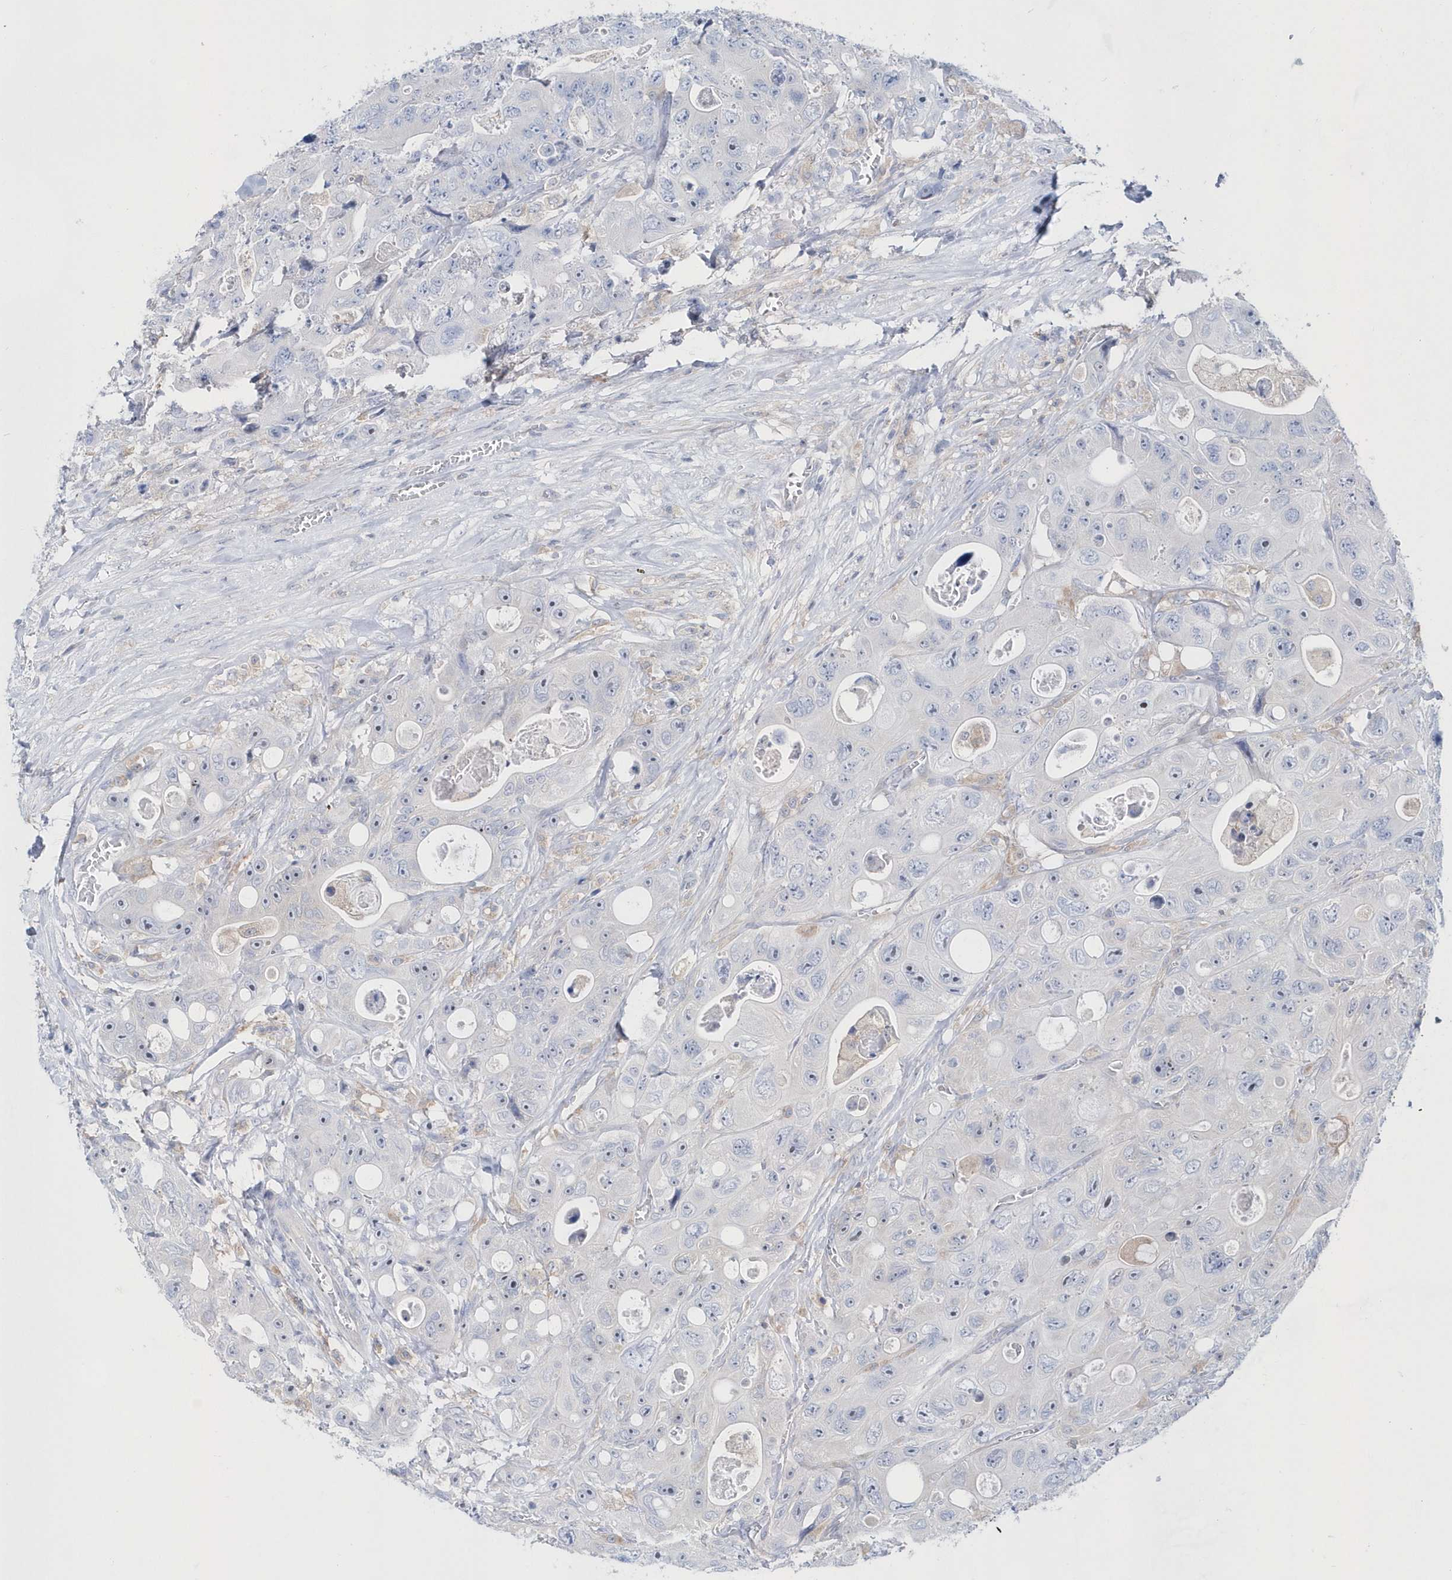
{"staining": {"intensity": "negative", "quantity": "none", "location": "none"}, "tissue": "colorectal cancer", "cell_type": "Tumor cells", "image_type": "cancer", "snomed": [{"axis": "morphology", "description": "Adenocarcinoma, NOS"}, {"axis": "topography", "description": "Colon"}], "caption": "There is no significant positivity in tumor cells of colorectal adenocarcinoma.", "gene": "BDH2", "patient": {"sex": "female", "age": 46}}